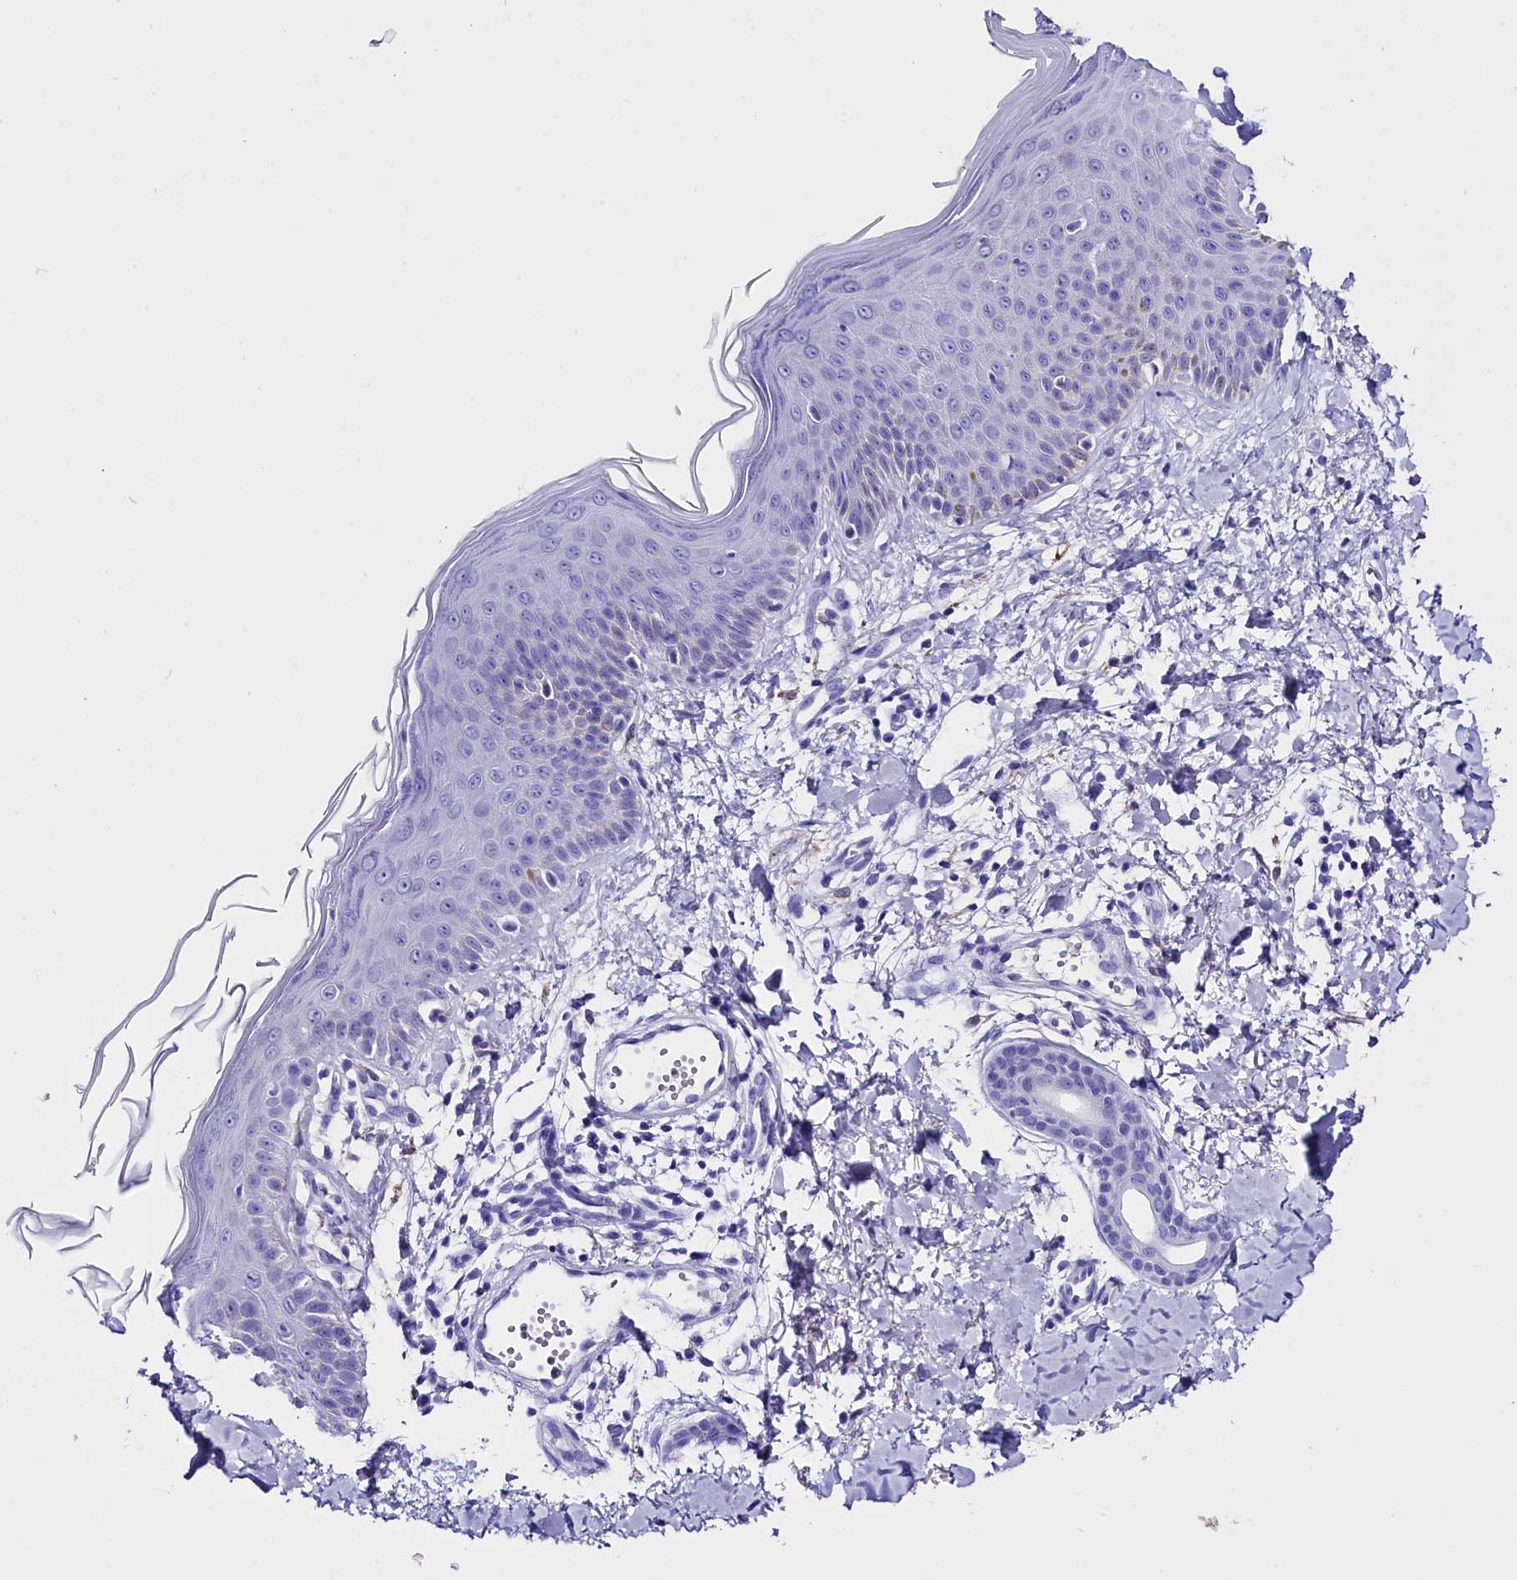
{"staining": {"intensity": "negative", "quantity": "none", "location": "none"}, "tissue": "skin", "cell_type": "Fibroblasts", "image_type": "normal", "snomed": [{"axis": "morphology", "description": "Normal tissue, NOS"}, {"axis": "topography", "description": "Skin"}], "caption": "Photomicrograph shows no significant protein staining in fibroblasts of unremarkable skin. (DAB (3,3'-diaminobenzidine) immunohistochemistry (IHC) with hematoxylin counter stain).", "gene": "CLC", "patient": {"sex": "male", "age": 52}}